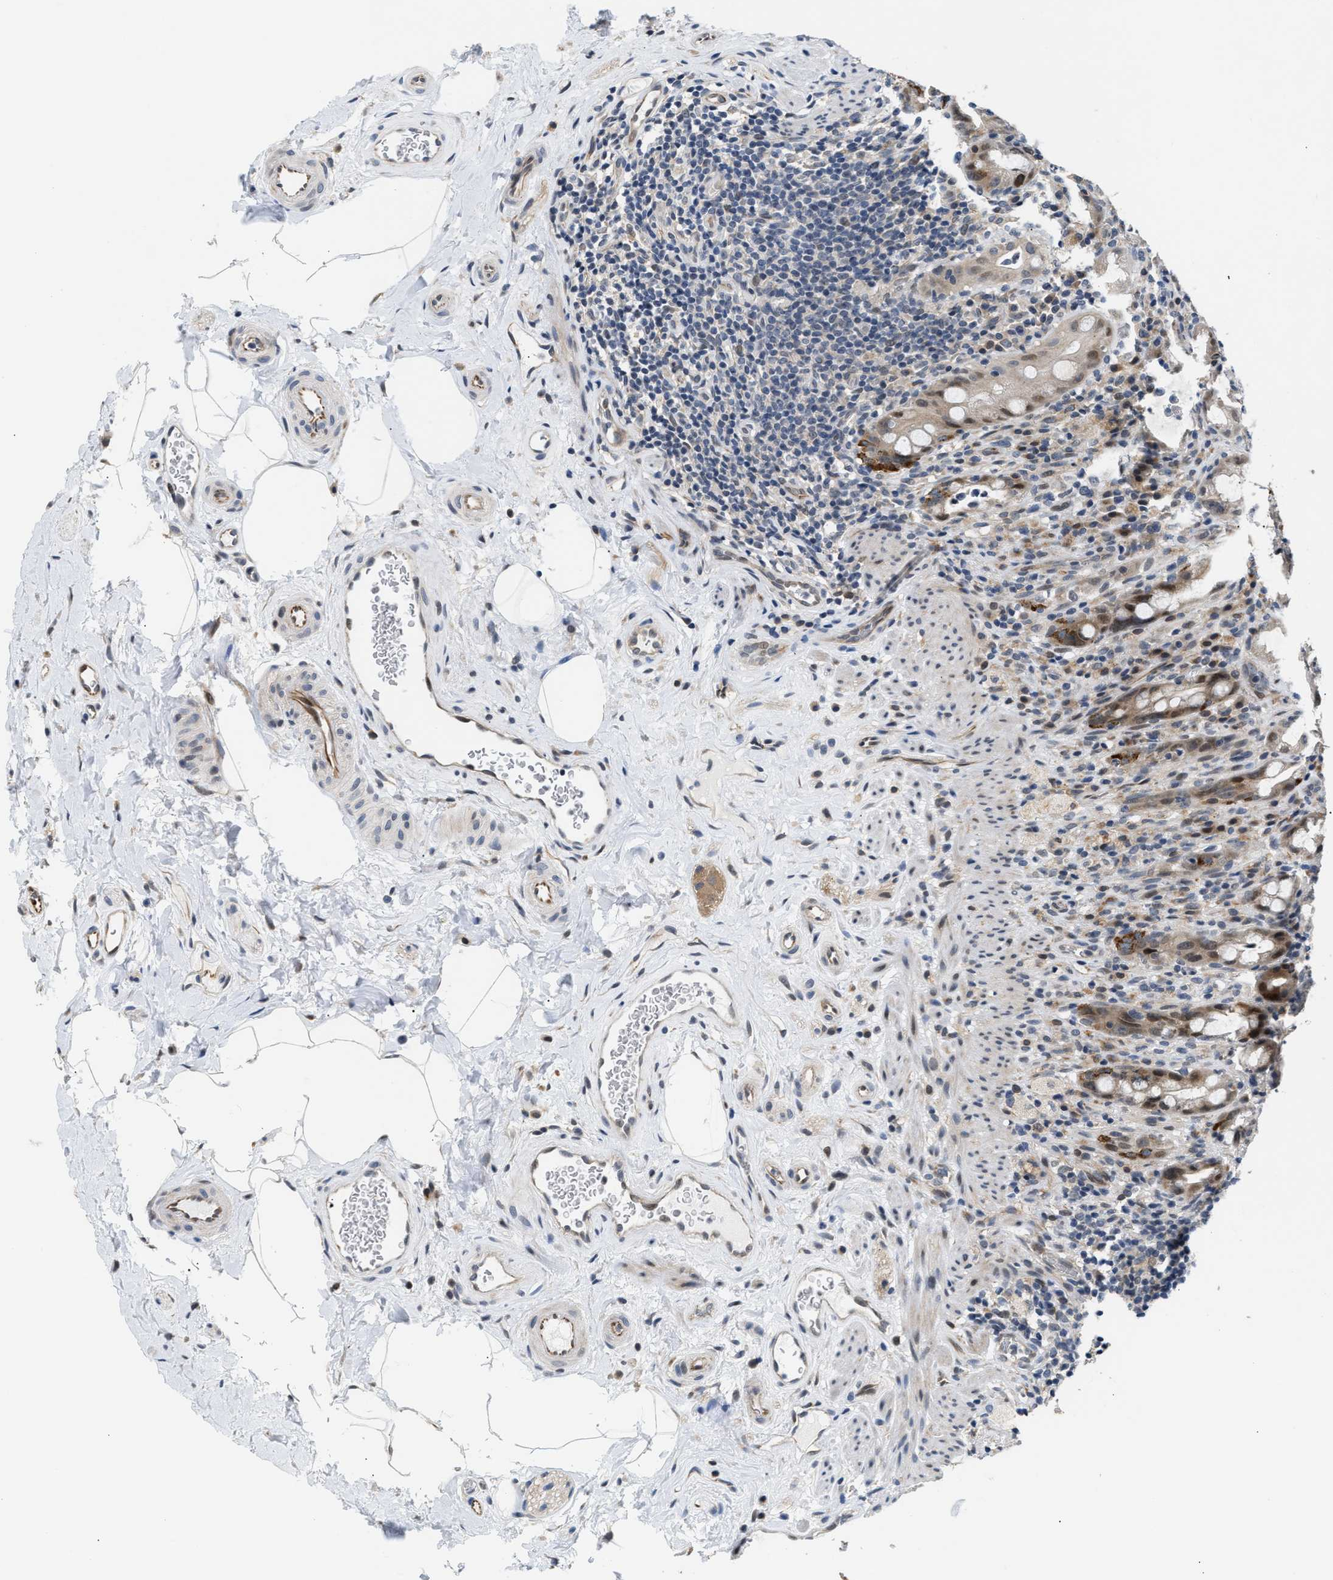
{"staining": {"intensity": "strong", "quantity": "<25%", "location": "cytoplasmic/membranous,nuclear"}, "tissue": "rectum", "cell_type": "Glandular cells", "image_type": "normal", "snomed": [{"axis": "morphology", "description": "Normal tissue, NOS"}, {"axis": "topography", "description": "Rectum"}], "caption": "Protein analysis of unremarkable rectum shows strong cytoplasmic/membranous,nuclear staining in about <25% of glandular cells. The staining was performed using DAB to visualize the protein expression in brown, while the nuclei were stained in blue with hematoxylin (Magnification: 20x).", "gene": "PPM1H", "patient": {"sex": "male", "age": 44}}